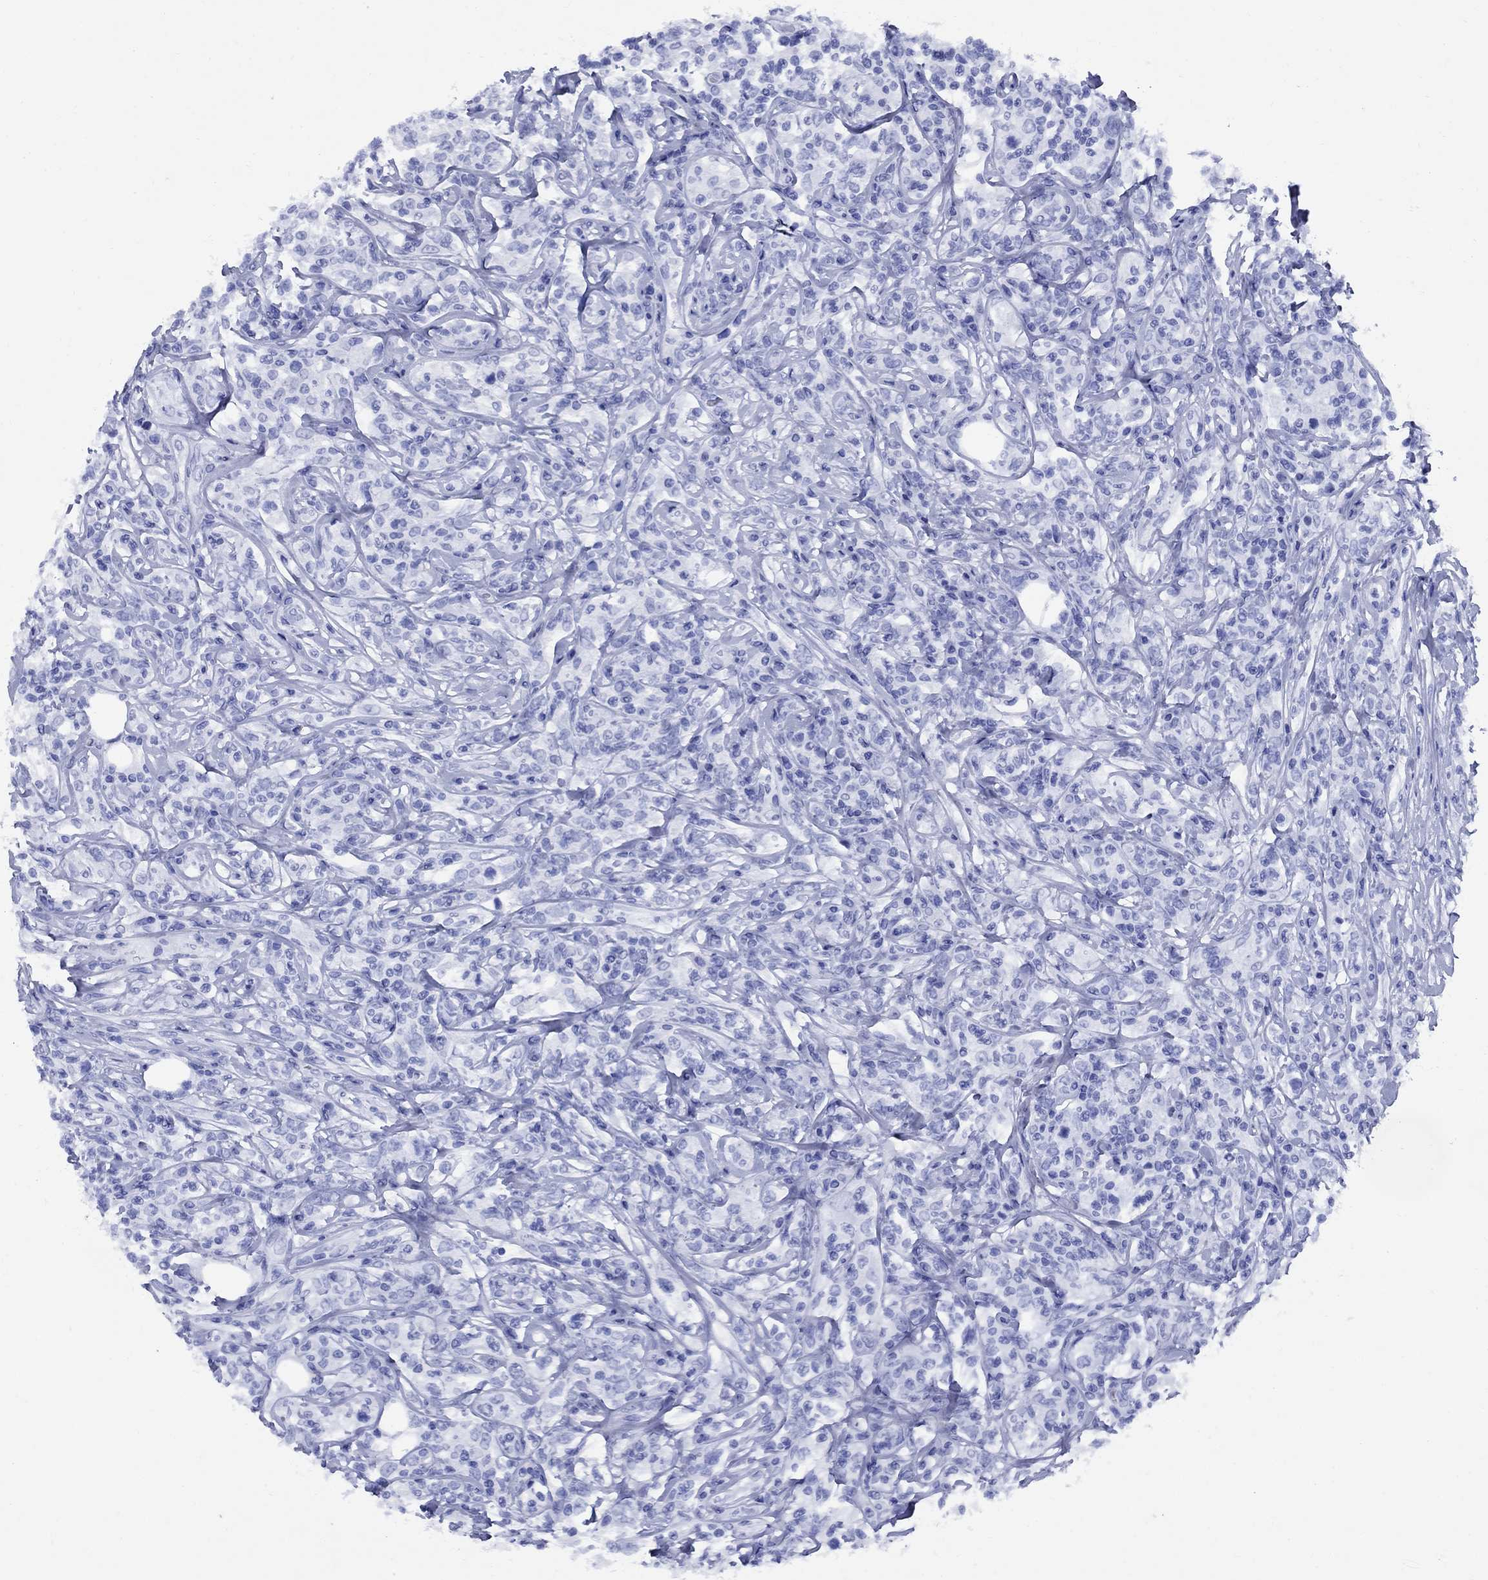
{"staining": {"intensity": "negative", "quantity": "none", "location": "none"}, "tissue": "lymphoma", "cell_type": "Tumor cells", "image_type": "cancer", "snomed": [{"axis": "morphology", "description": "Malignant lymphoma, non-Hodgkin's type, High grade"}, {"axis": "topography", "description": "Lymph node"}], "caption": "Protein analysis of lymphoma displays no significant positivity in tumor cells.", "gene": "SMCP", "patient": {"sex": "female", "age": 84}}